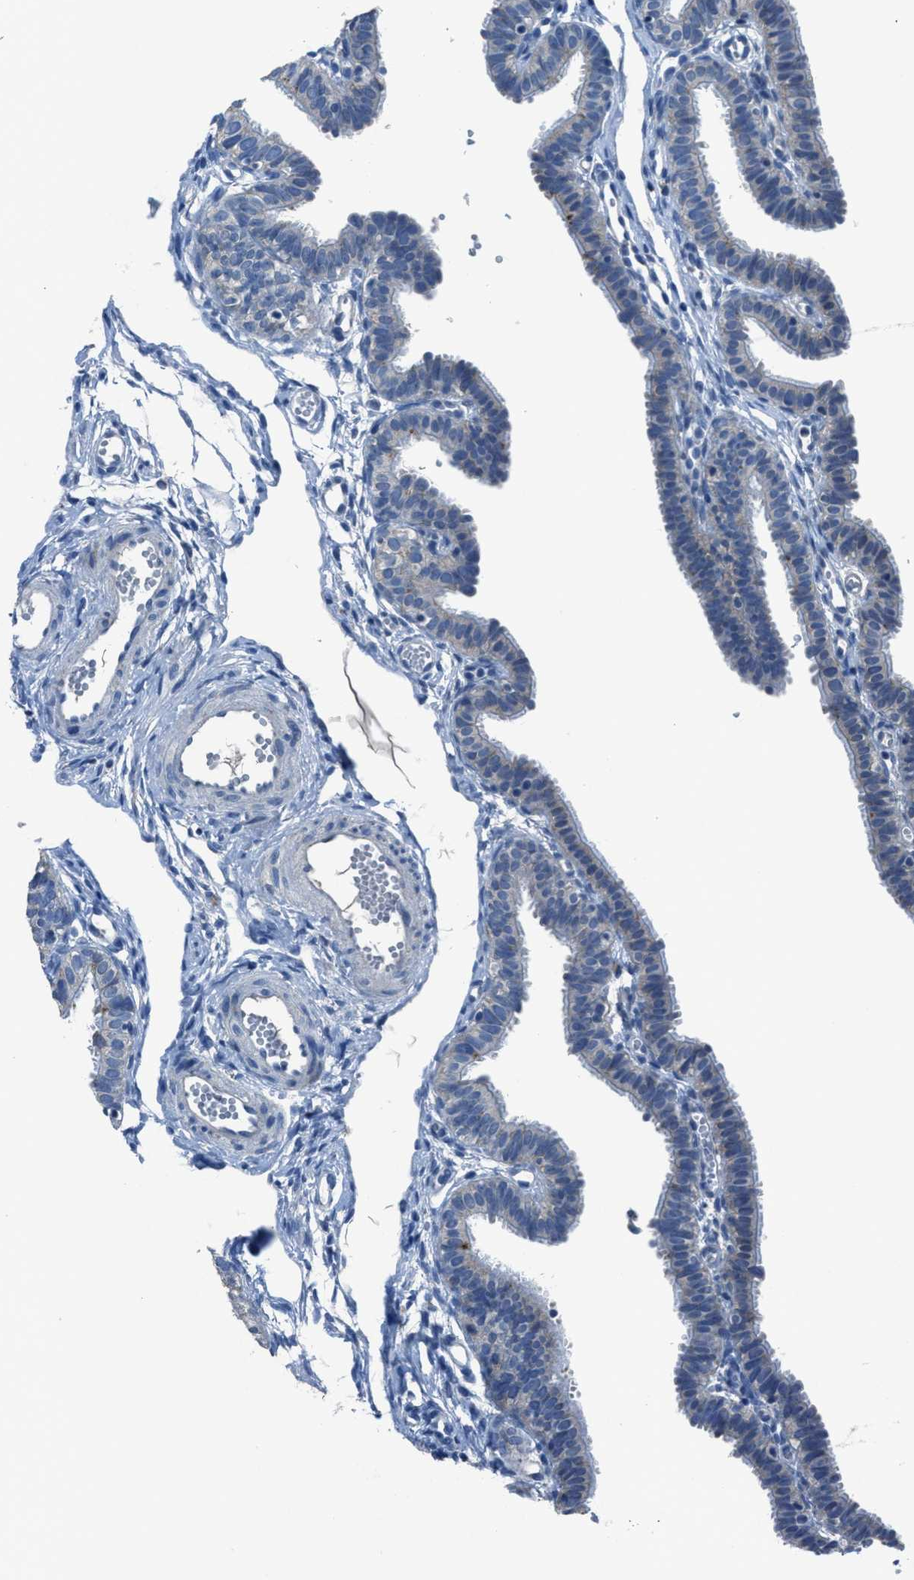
{"staining": {"intensity": "negative", "quantity": "none", "location": "none"}, "tissue": "fallopian tube", "cell_type": "Glandular cells", "image_type": "normal", "snomed": [{"axis": "morphology", "description": "Normal tissue, NOS"}, {"axis": "topography", "description": "Fallopian tube"}, {"axis": "topography", "description": "Placenta"}], "caption": "The immunohistochemistry micrograph has no significant staining in glandular cells of fallopian tube.", "gene": "ADAM2", "patient": {"sex": "female", "age": 34}}